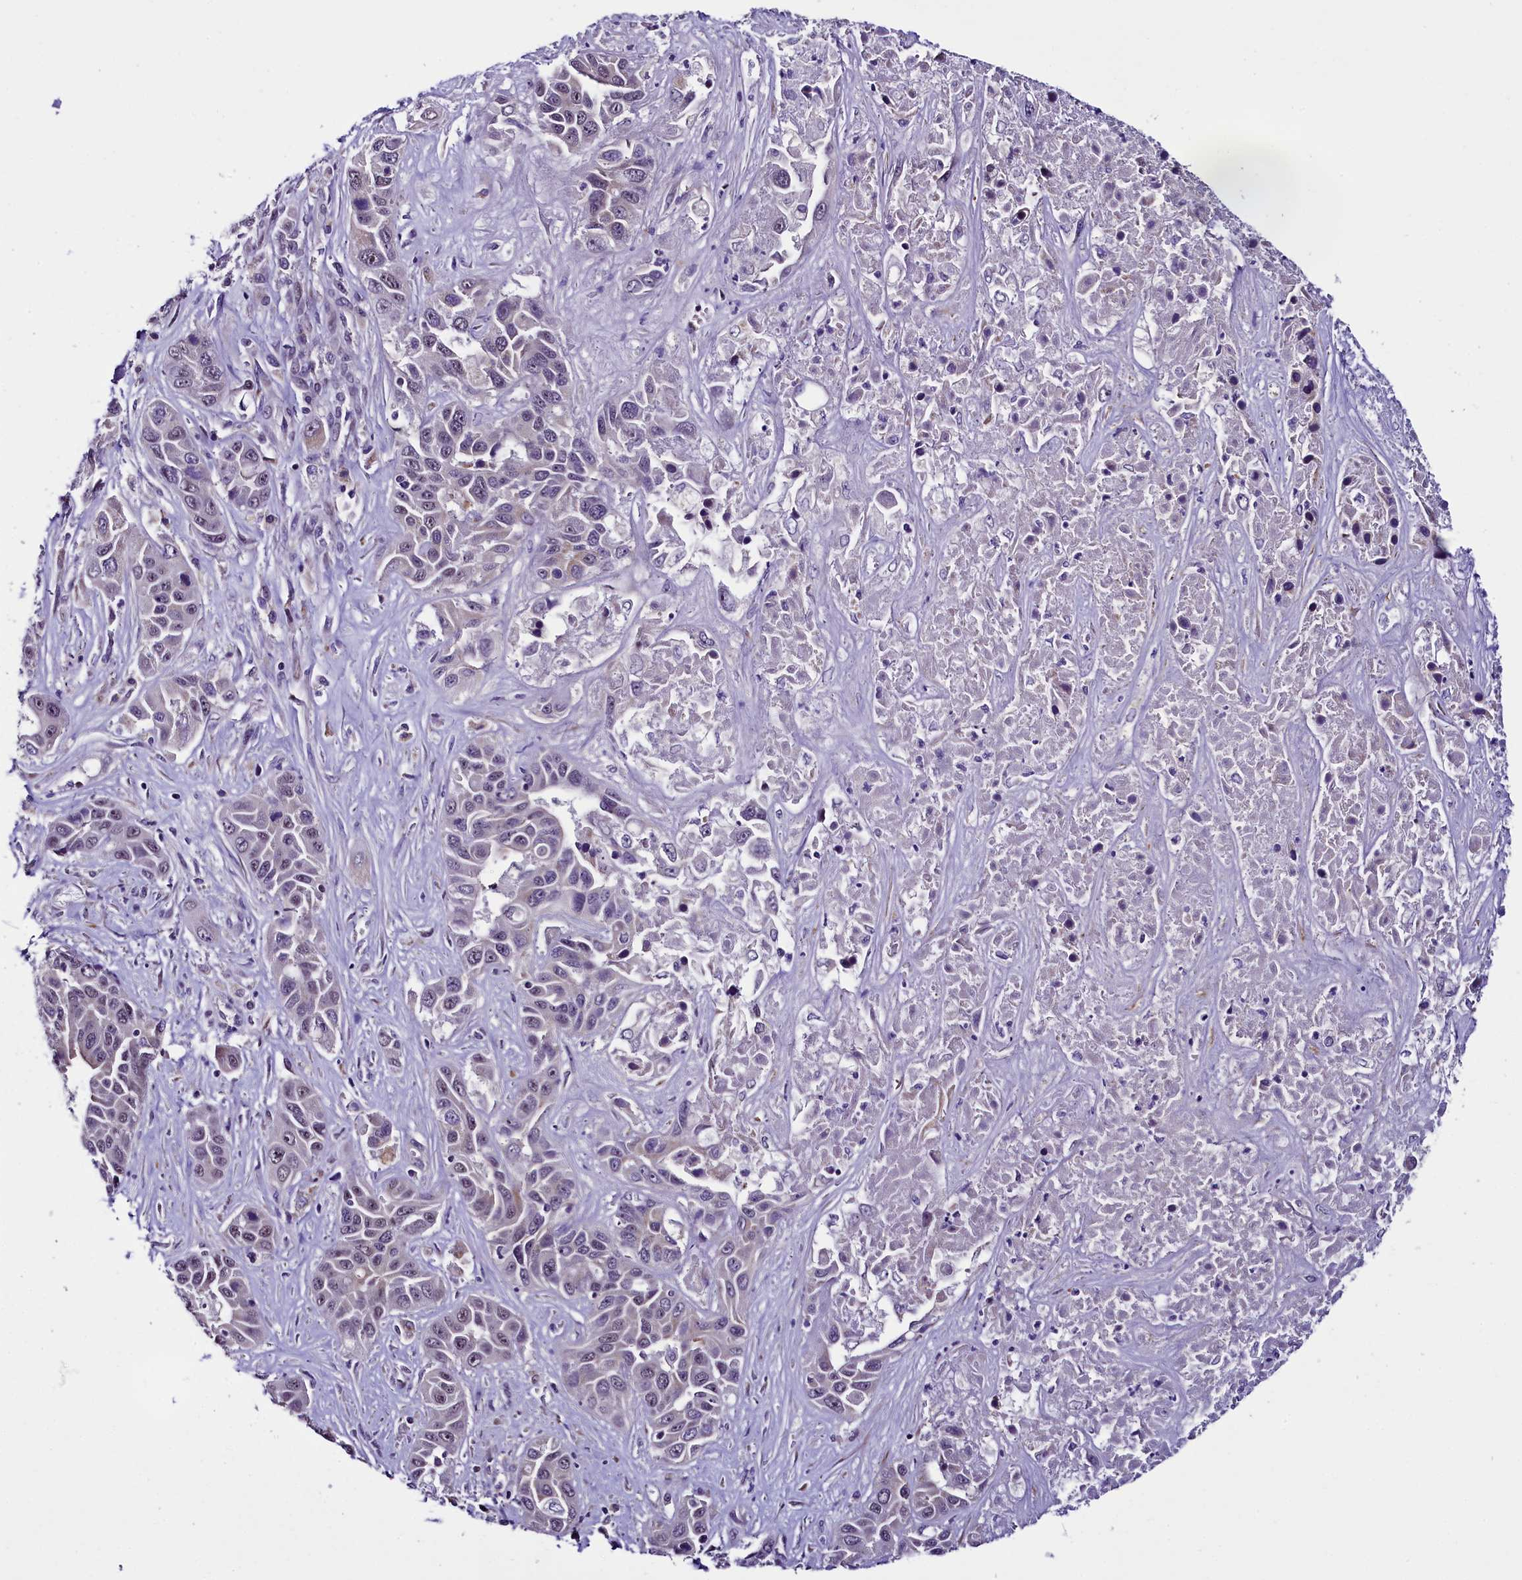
{"staining": {"intensity": "weak", "quantity": "<25%", "location": "nuclear"}, "tissue": "liver cancer", "cell_type": "Tumor cells", "image_type": "cancer", "snomed": [{"axis": "morphology", "description": "Cholangiocarcinoma"}, {"axis": "topography", "description": "Liver"}], "caption": "Protein analysis of liver cancer (cholangiocarcinoma) exhibits no significant expression in tumor cells.", "gene": "RPUSD2", "patient": {"sex": "female", "age": 52}}